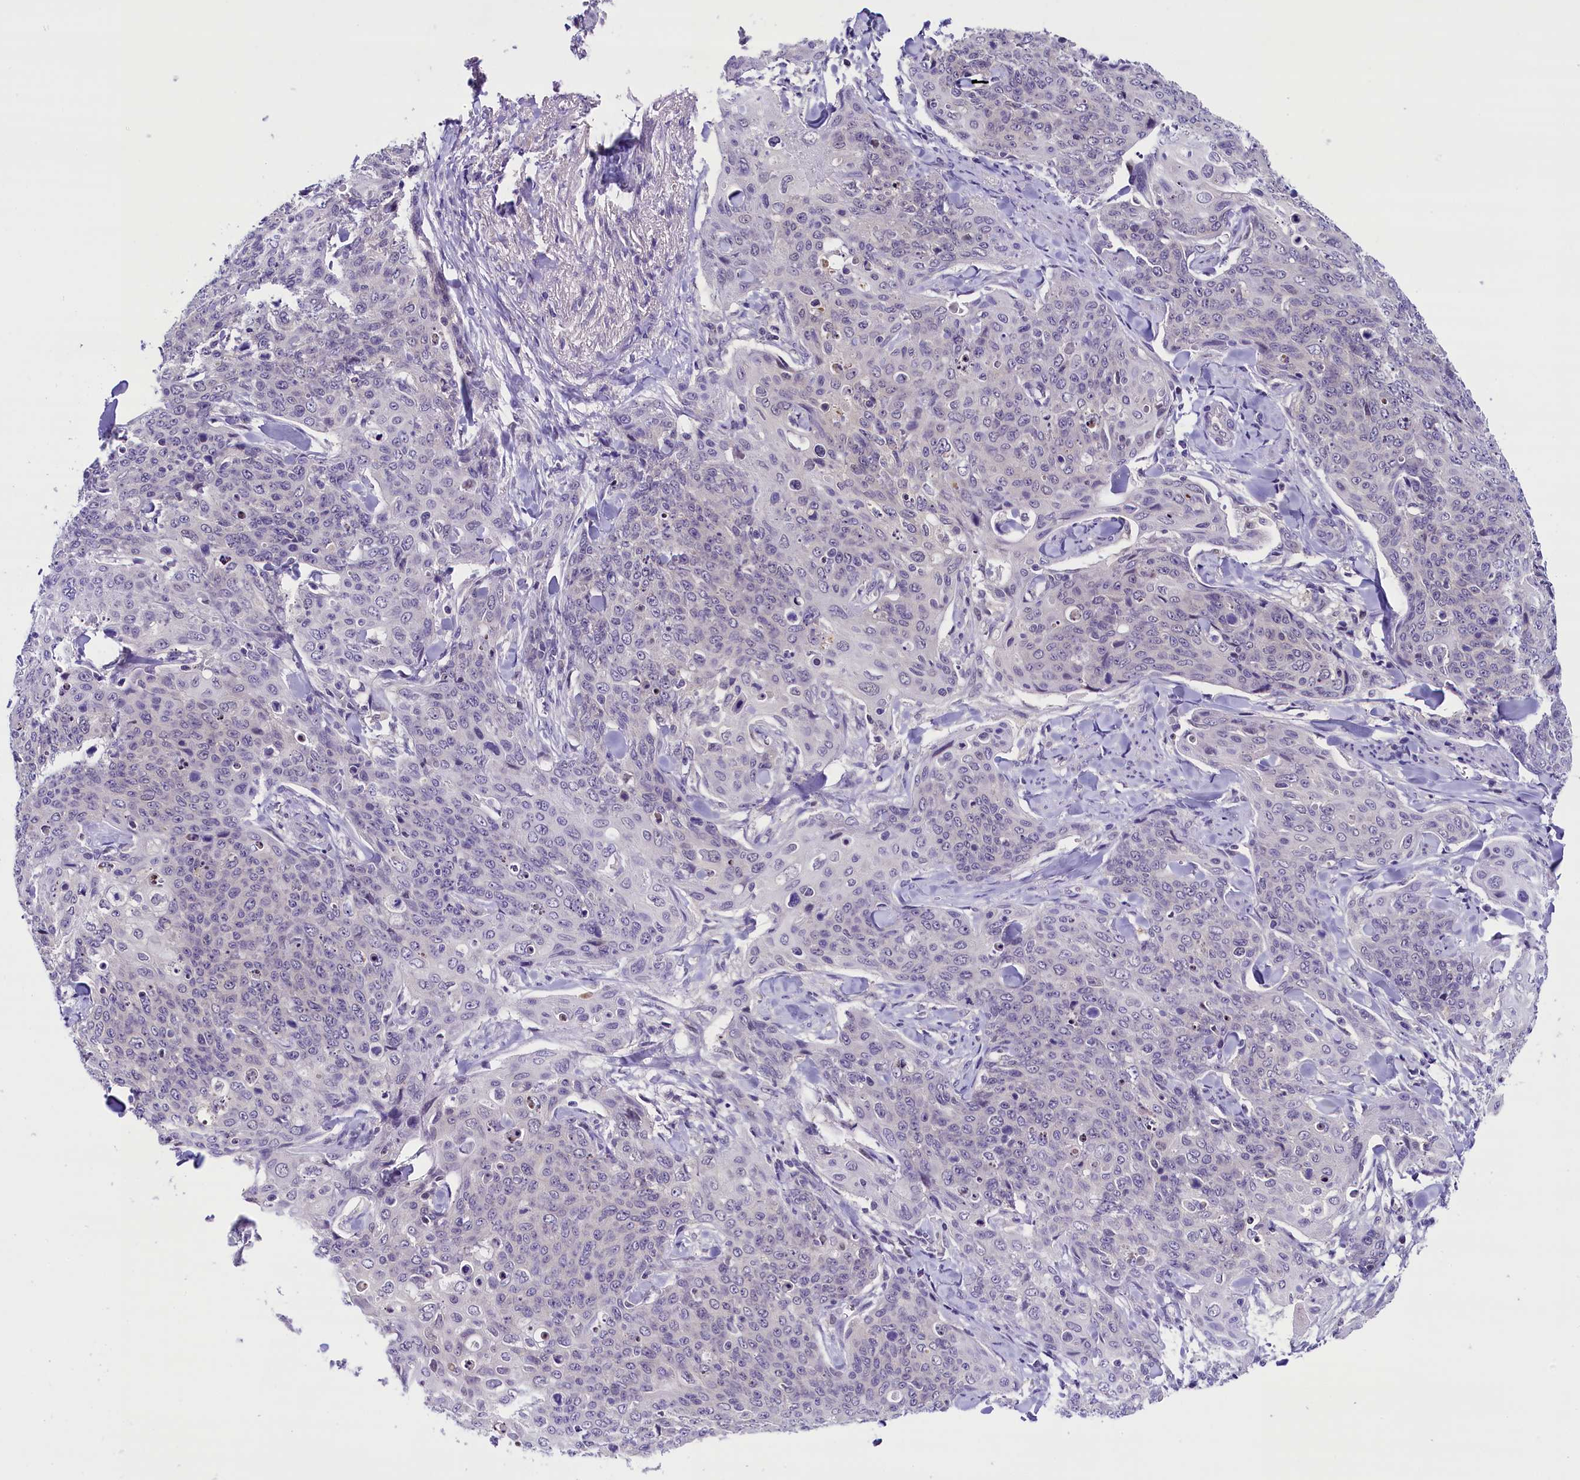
{"staining": {"intensity": "negative", "quantity": "none", "location": "none"}, "tissue": "skin cancer", "cell_type": "Tumor cells", "image_type": "cancer", "snomed": [{"axis": "morphology", "description": "Squamous cell carcinoma, NOS"}, {"axis": "topography", "description": "Skin"}, {"axis": "topography", "description": "Vulva"}], "caption": "Tumor cells show no significant staining in skin cancer (squamous cell carcinoma).", "gene": "IQCN", "patient": {"sex": "female", "age": 85}}